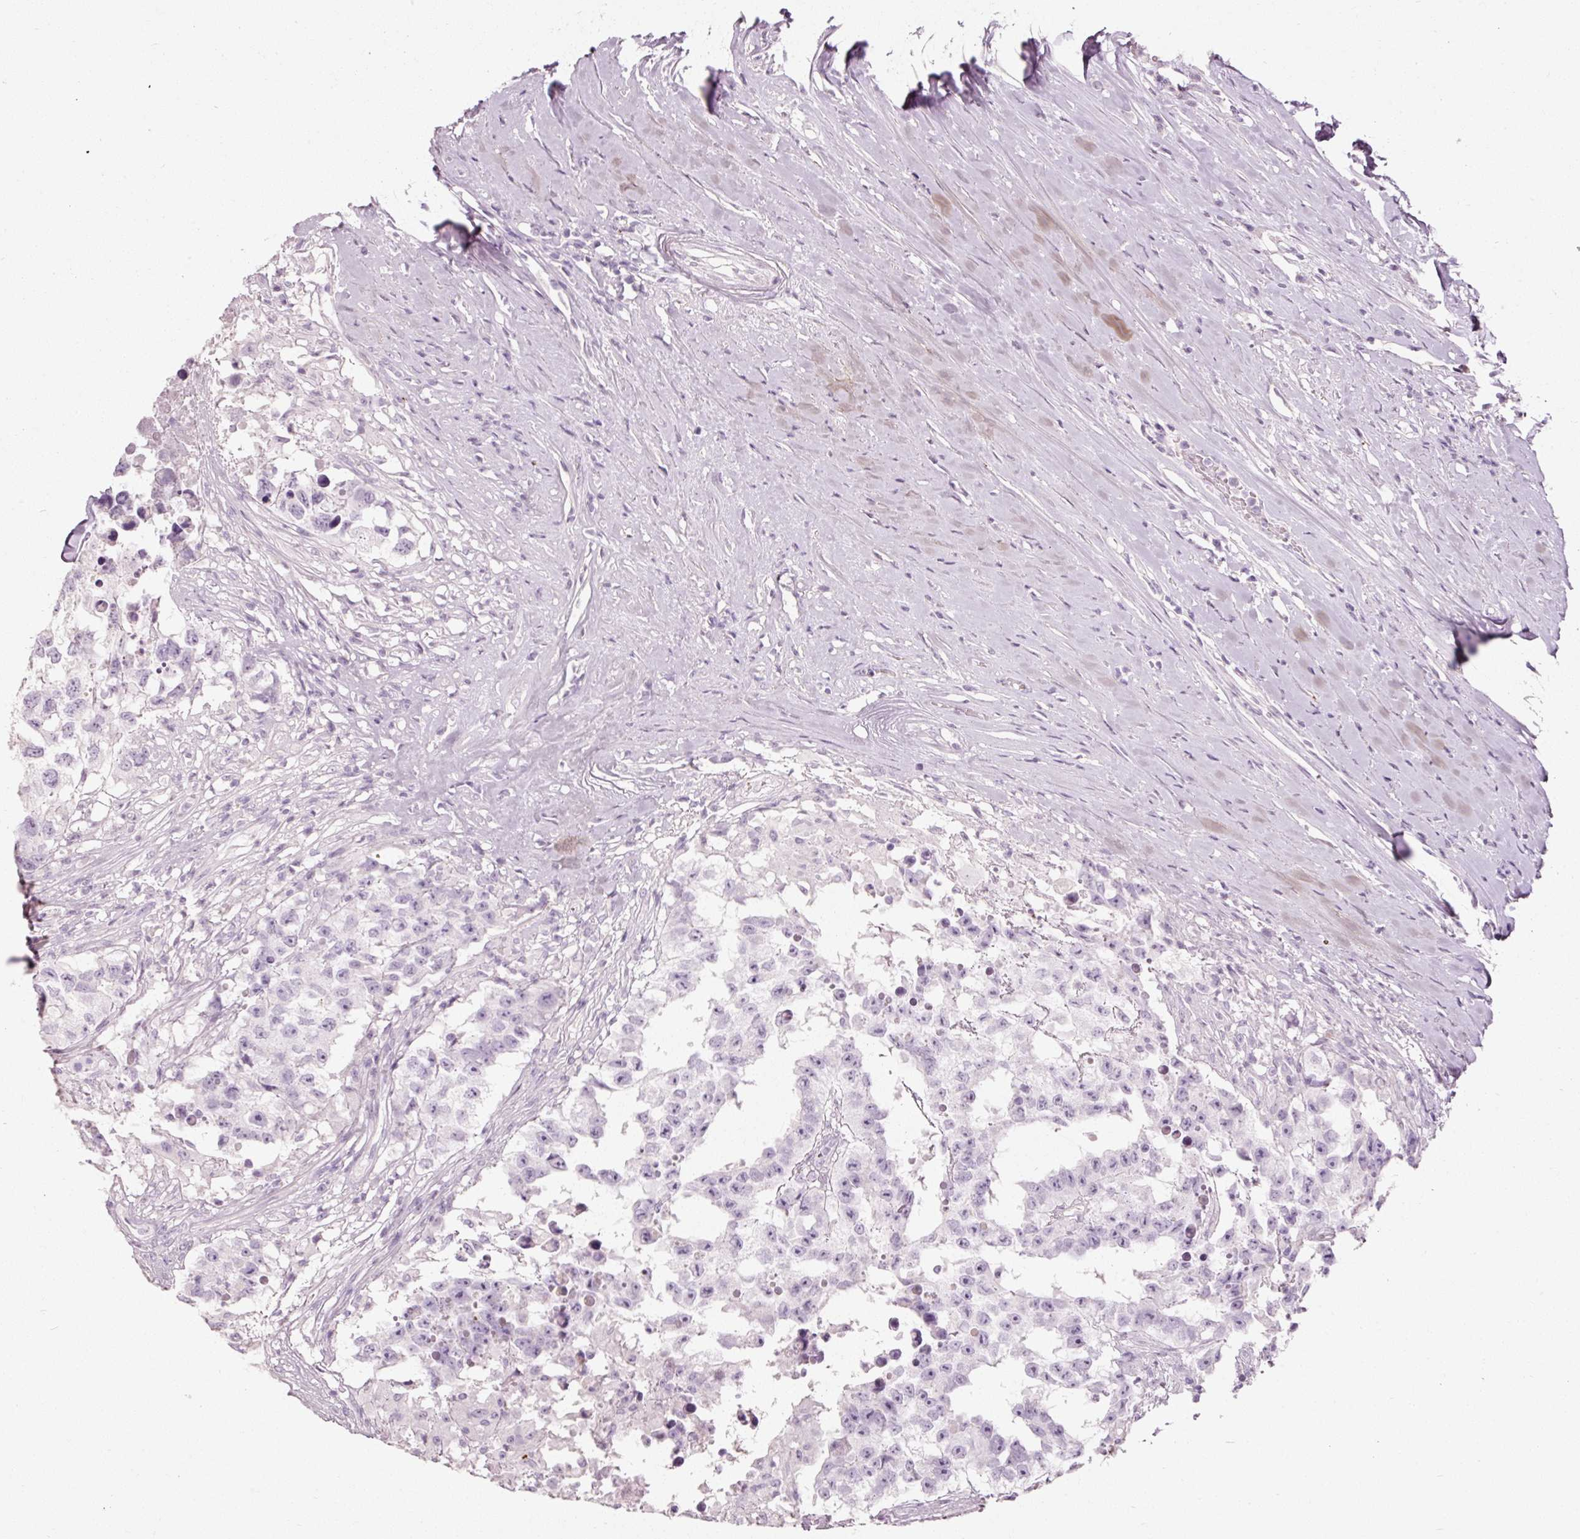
{"staining": {"intensity": "negative", "quantity": "none", "location": "none"}, "tissue": "testis cancer", "cell_type": "Tumor cells", "image_type": "cancer", "snomed": [{"axis": "morphology", "description": "Carcinoma, Embryonal, NOS"}, {"axis": "topography", "description": "Testis"}], "caption": "Photomicrograph shows no protein expression in tumor cells of testis embryonal carcinoma tissue. The staining was performed using DAB (3,3'-diaminobenzidine) to visualize the protein expression in brown, while the nuclei were stained in blue with hematoxylin (Magnification: 20x).", "gene": "MUC5AC", "patient": {"sex": "male", "age": 83}}